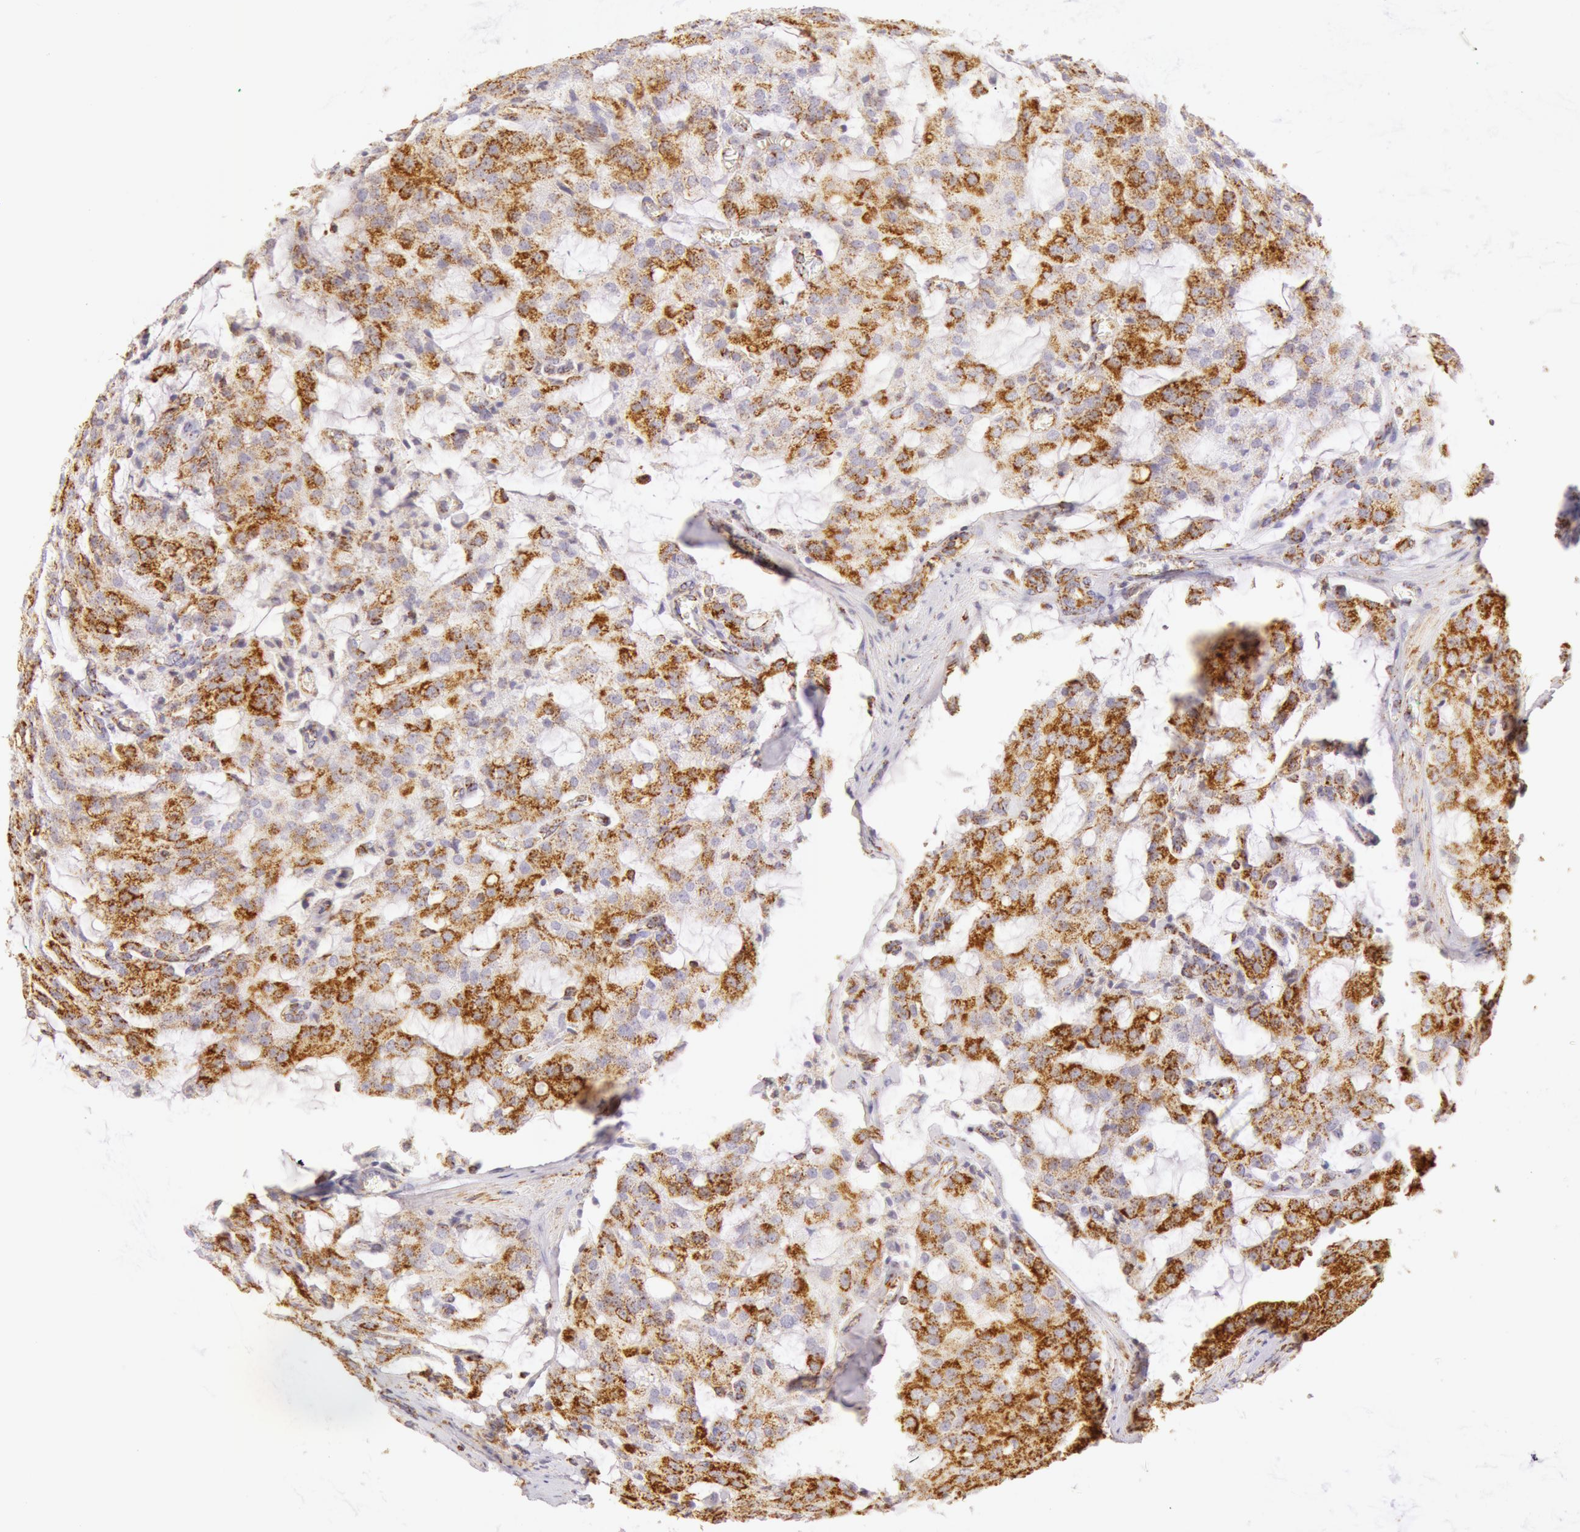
{"staining": {"intensity": "moderate", "quantity": "25%-75%", "location": "cytoplasmic/membranous"}, "tissue": "prostate cancer", "cell_type": "Tumor cells", "image_type": "cancer", "snomed": [{"axis": "morphology", "description": "Adenocarcinoma, Medium grade"}, {"axis": "topography", "description": "Prostate"}], "caption": "Prostate medium-grade adenocarcinoma stained for a protein (brown) reveals moderate cytoplasmic/membranous positive expression in about 25%-75% of tumor cells.", "gene": "ATP5F1B", "patient": {"sex": "male", "age": 60}}